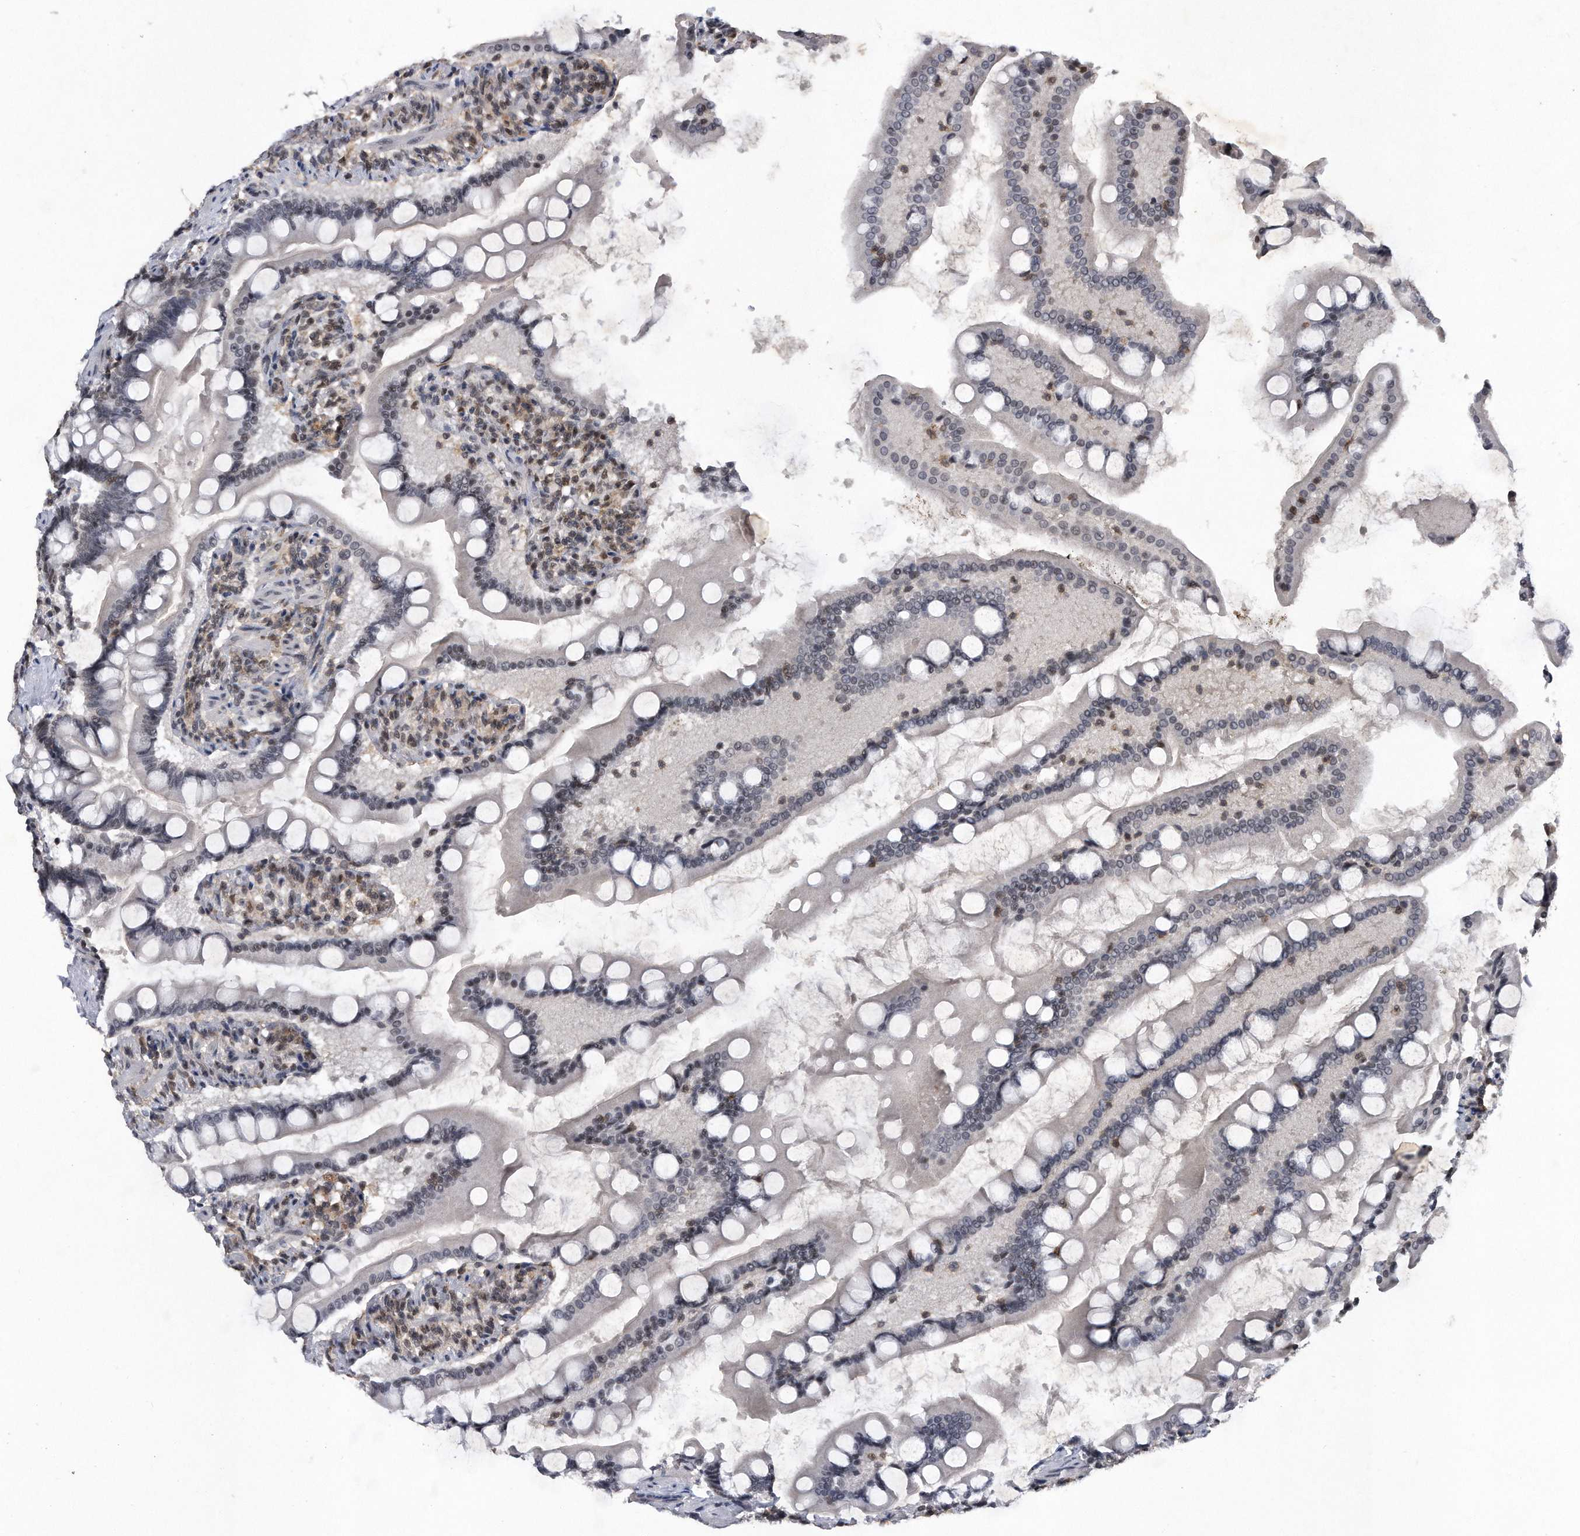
{"staining": {"intensity": "weak", "quantity": "25%-75%", "location": "nuclear"}, "tissue": "small intestine", "cell_type": "Glandular cells", "image_type": "normal", "snomed": [{"axis": "morphology", "description": "Normal tissue, NOS"}, {"axis": "topography", "description": "Small intestine"}], "caption": "Human small intestine stained for a protein (brown) demonstrates weak nuclear positive expression in about 25%-75% of glandular cells.", "gene": "VIRMA", "patient": {"sex": "male", "age": 41}}